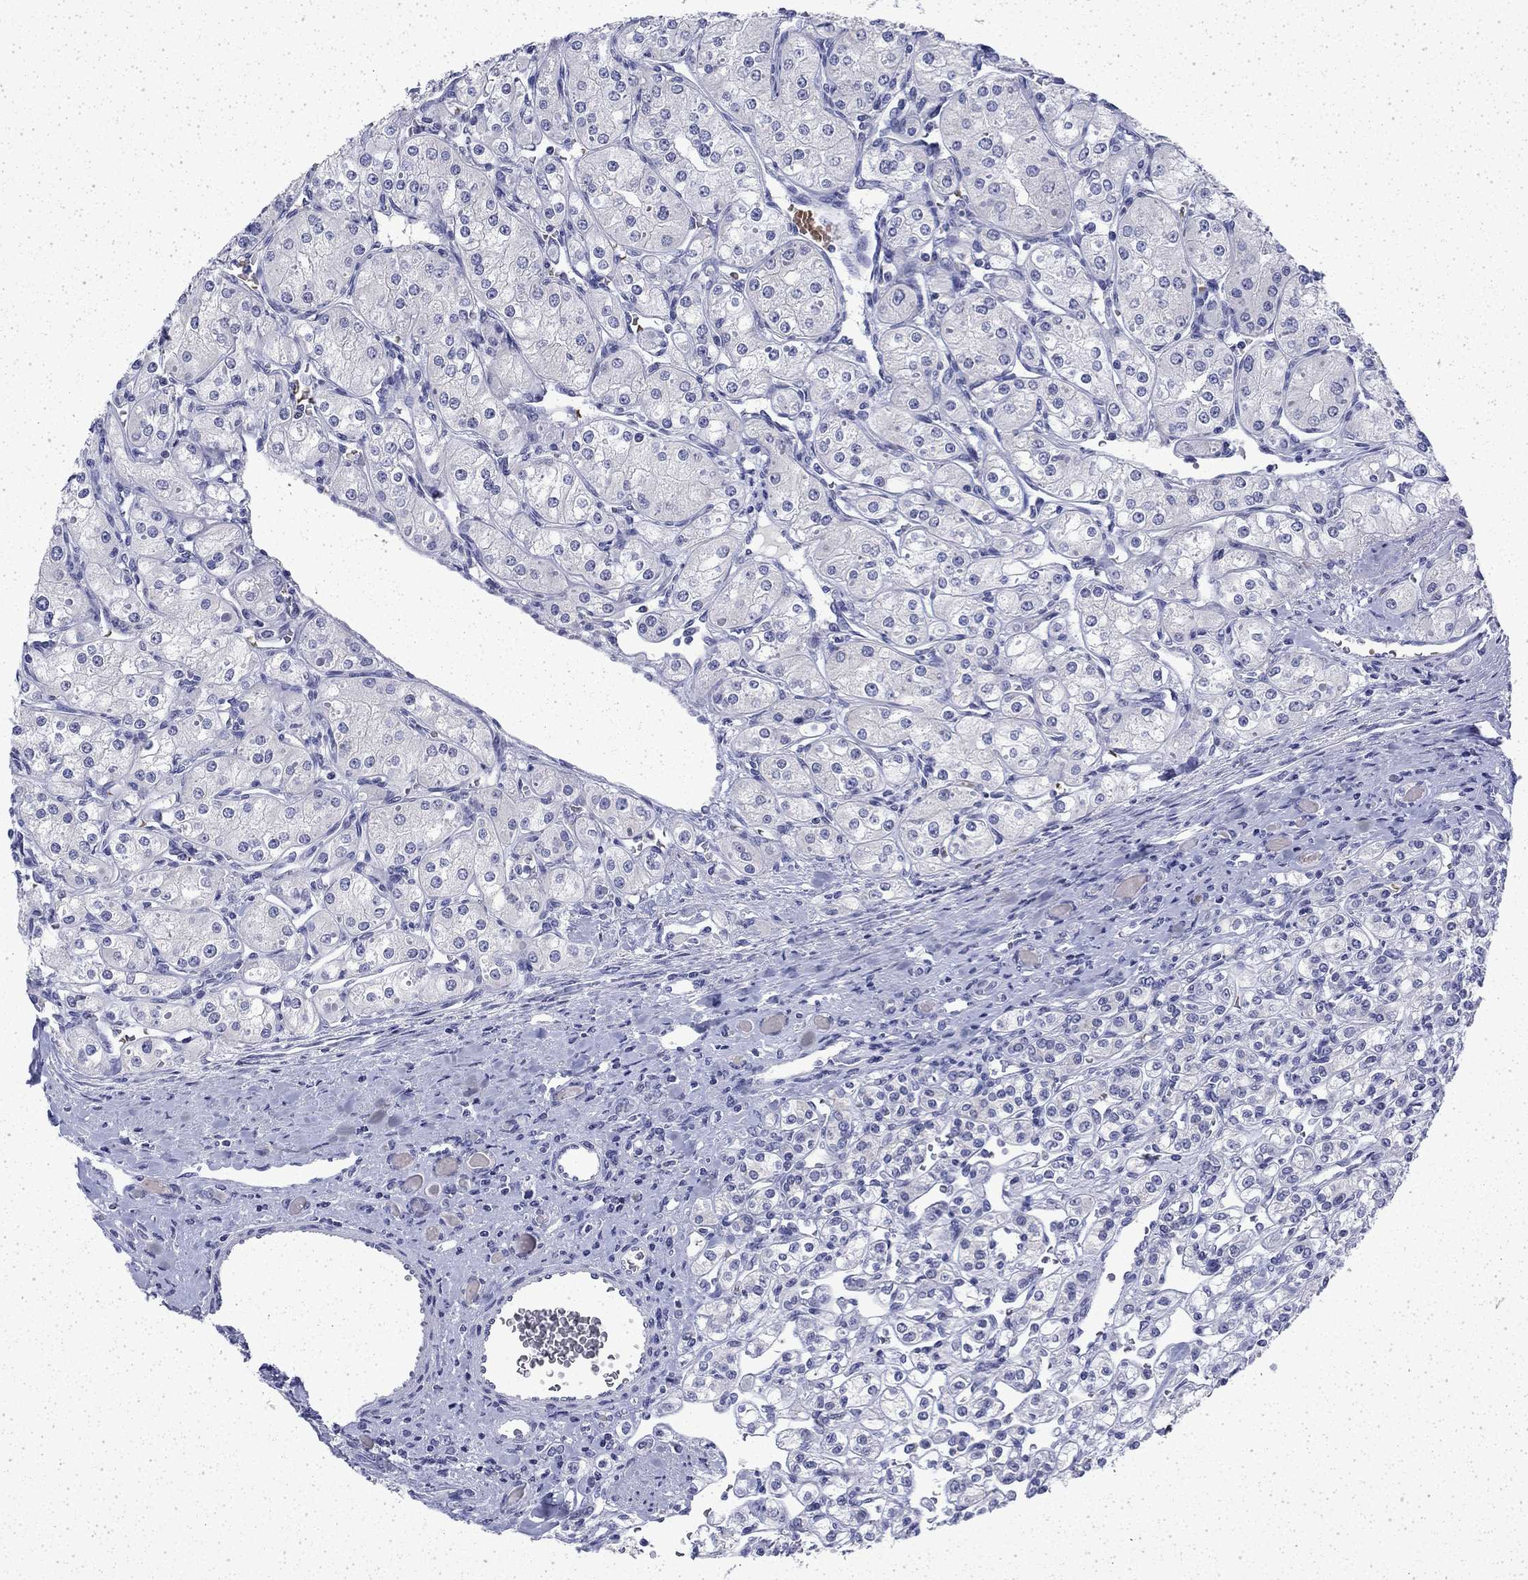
{"staining": {"intensity": "negative", "quantity": "none", "location": "none"}, "tissue": "renal cancer", "cell_type": "Tumor cells", "image_type": "cancer", "snomed": [{"axis": "morphology", "description": "Adenocarcinoma, NOS"}, {"axis": "topography", "description": "Kidney"}], "caption": "High magnification brightfield microscopy of renal adenocarcinoma stained with DAB (3,3'-diaminobenzidine) (brown) and counterstained with hematoxylin (blue): tumor cells show no significant positivity. (DAB (3,3'-diaminobenzidine) immunohistochemistry visualized using brightfield microscopy, high magnification).", "gene": "ENPP6", "patient": {"sex": "male", "age": 77}}